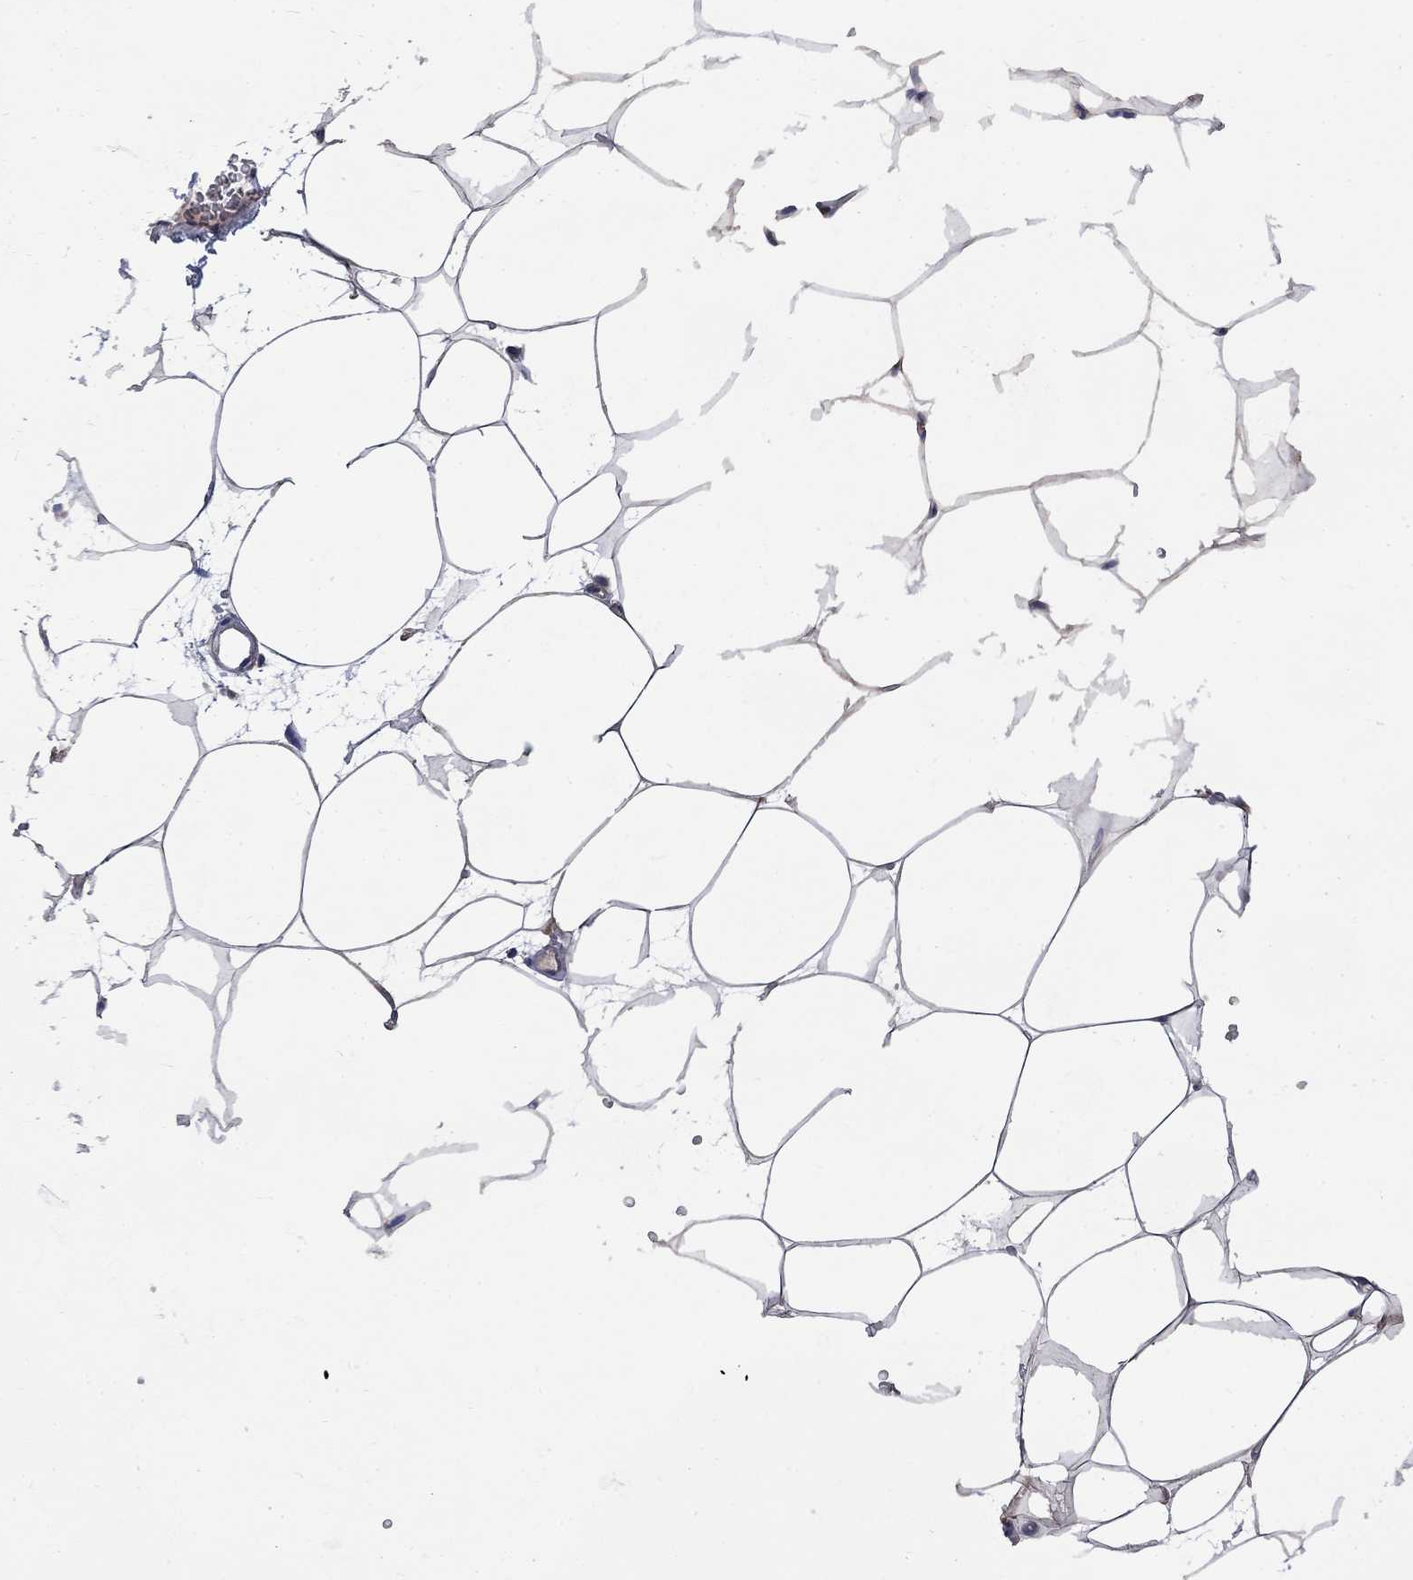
{"staining": {"intensity": "negative", "quantity": "none", "location": "none"}, "tissue": "breast", "cell_type": "Adipocytes", "image_type": "normal", "snomed": [{"axis": "morphology", "description": "Normal tissue, NOS"}, {"axis": "topography", "description": "Breast"}], "caption": "Adipocytes are negative for brown protein staining in unremarkable breast.", "gene": "HSPA12A", "patient": {"sex": "female", "age": 32}}